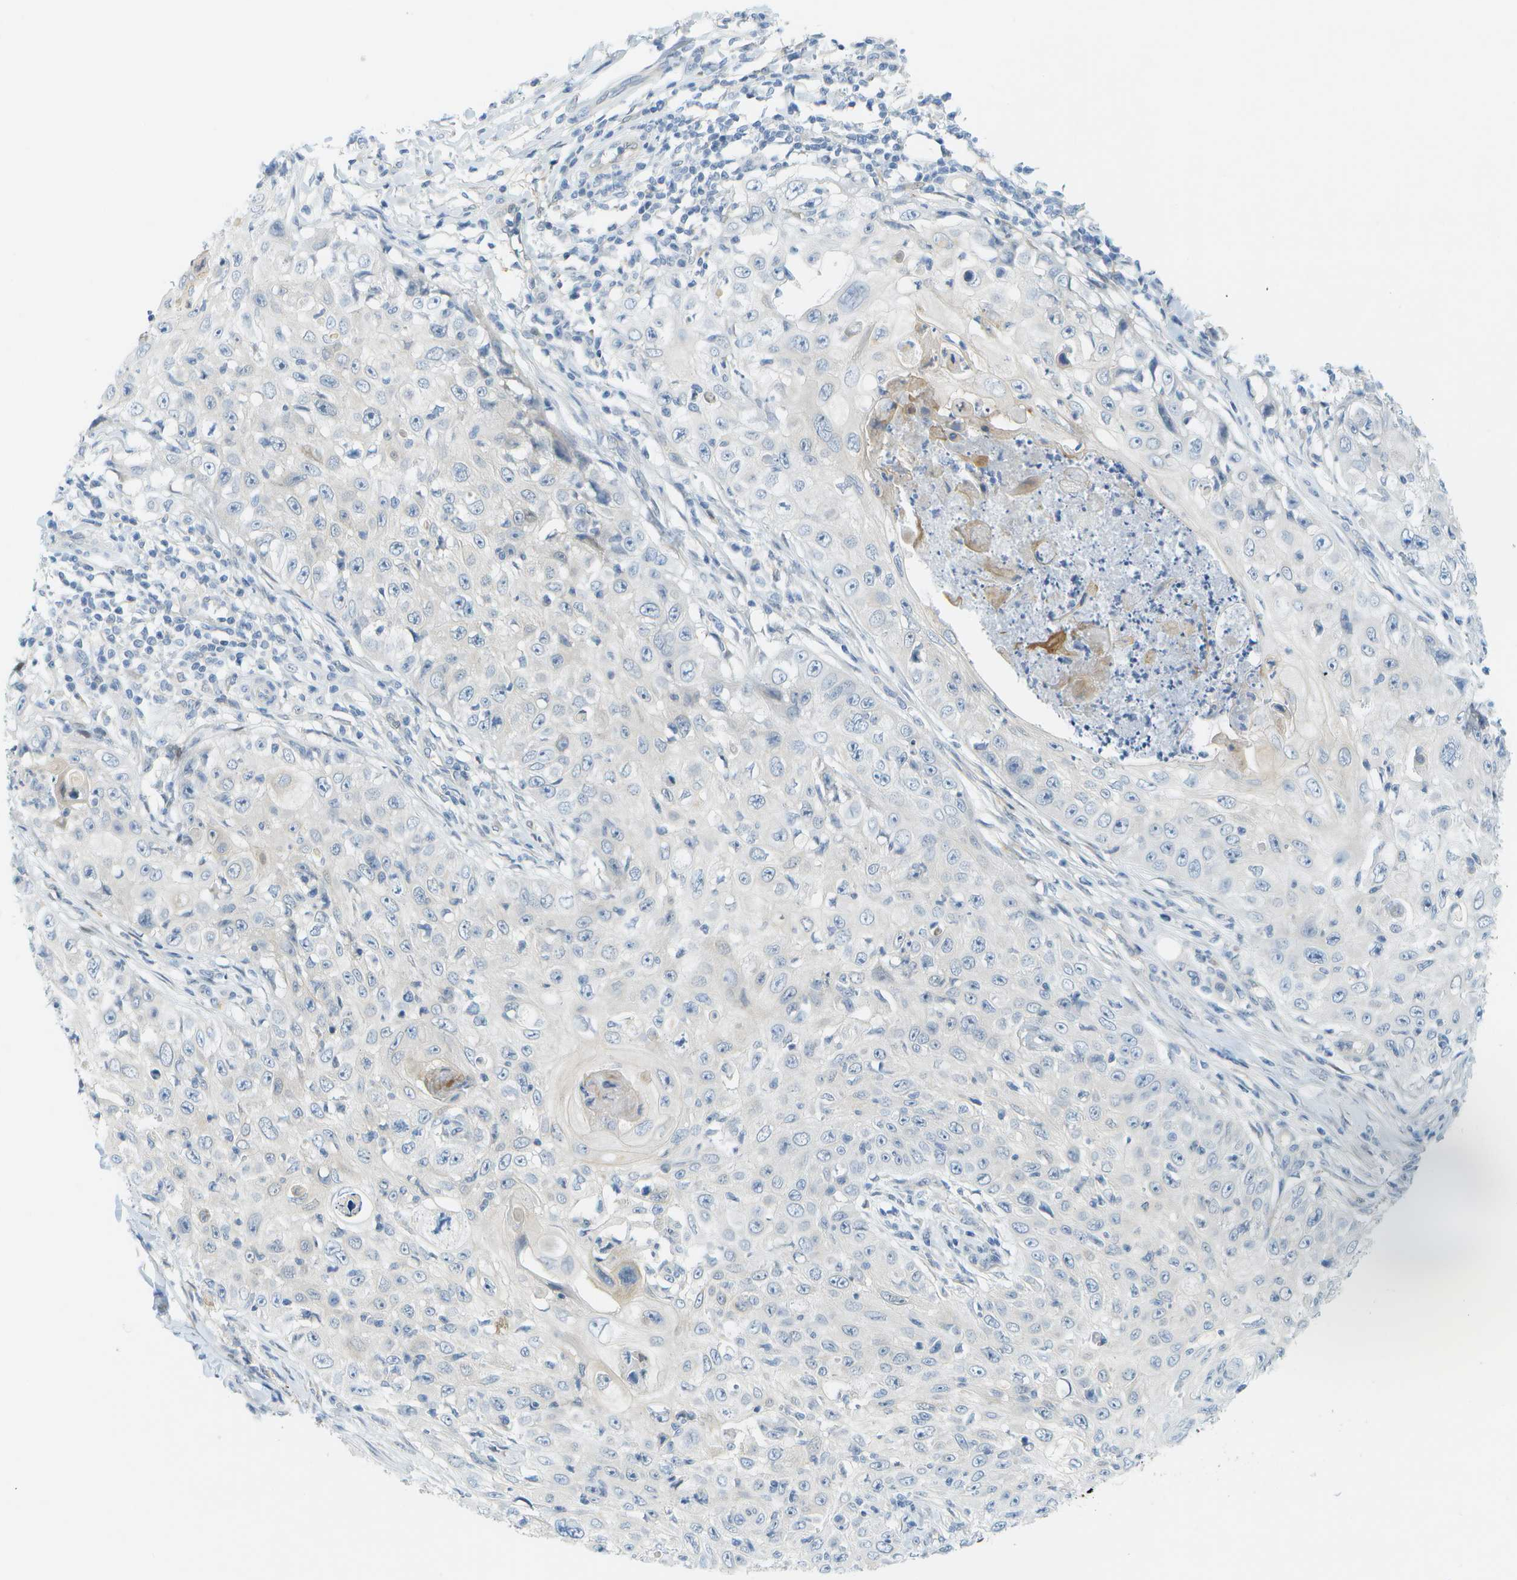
{"staining": {"intensity": "negative", "quantity": "none", "location": "none"}, "tissue": "skin cancer", "cell_type": "Tumor cells", "image_type": "cancer", "snomed": [{"axis": "morphology", "description": "Squamous cell carcinoma, NOS"}, {"axis": "topography", "description": "Skin"}], "caption": "The IHC photomicrograph has no significant positivity in tumor cells of squamous cell carcinoma (skin) tissue. The staining was performed using DAB (3,3'-diaminobenzidine) to visualize the protein expression in brown, while the nuclei were stained in blue with hematoxylin (Magnification: 20x).", "gene": "CUL9", "patient": {"sex": "male", "age": 86}}